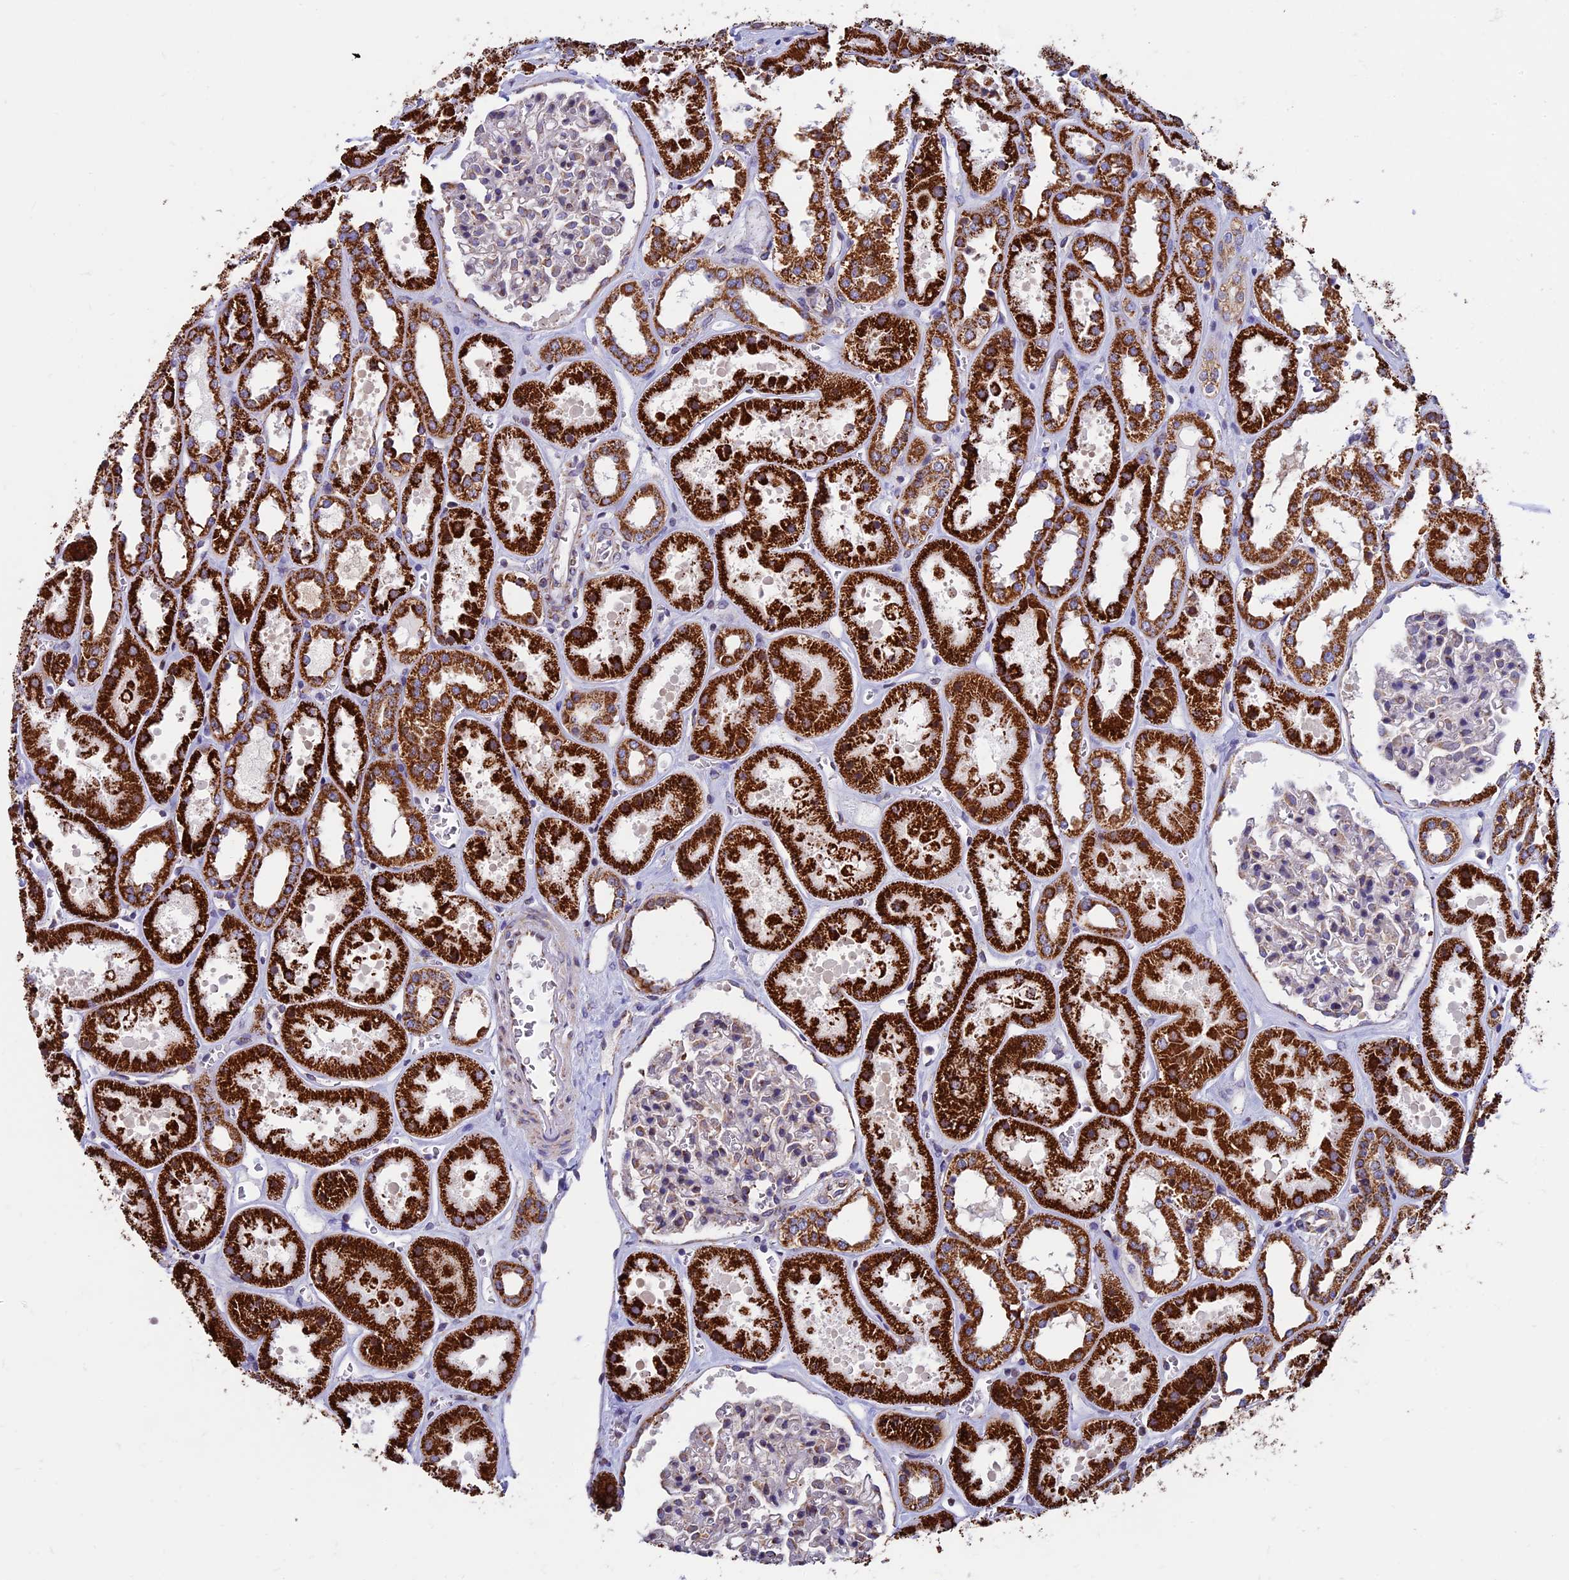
{"staining": {"intensity": "moderate", "quantity": "25%-75%", "location": "cytoplasmic/membranous"}, "tissue": "kidney", "cell_type": "Cells in glomeruli", "image_type": "normal", "snomed": [{"axis": "morphology", "description": "Normal tissue, NOS"}, {"axis": "topography", "description": "Kidney"}], "caption": "Human kidney stained with a brown dye reveals moderate cytoplasmic/membranous positive expression in approximately 25%-75% of cells in glomeruli.", "gene": "SLC9A5", "patient": {"sex": "female", "age": 41}}